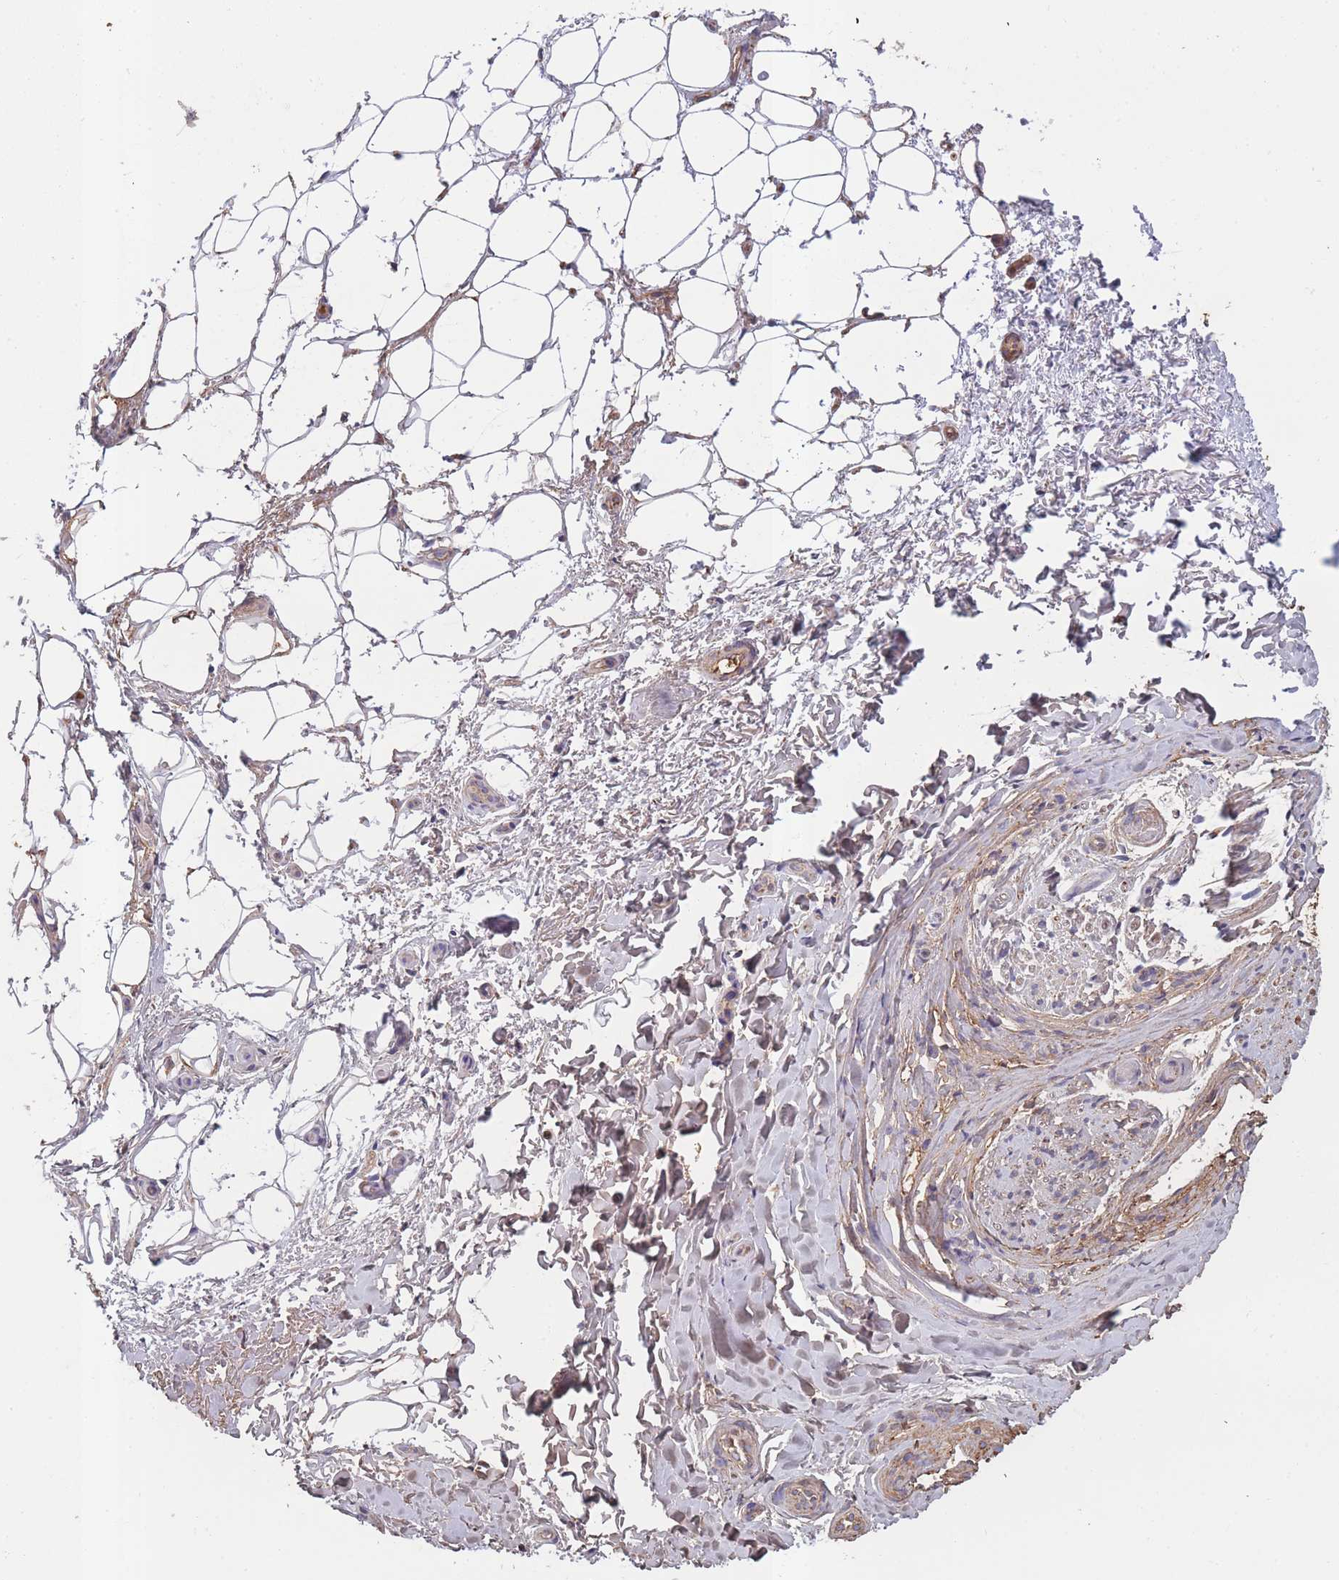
{"staining": {"intensity": "negative", "quantity": "none", "location": "none"}, "tissue": "adipose tissue", "cell_type": "Adipocytes", "image_type": "normal", "snomed": [{"axis": "morphology", "description": "Normal tissue, NOS"}, {"axis": "topography", "description": "Peripheral nerve tissue"}], "caption": "The immunohistochemistry (IHC) photomicrograph has no significant staining in adipocytes of adipose tissue.", "gene": "KAT2A", "patient": {"sex": "female", "age": 61}}